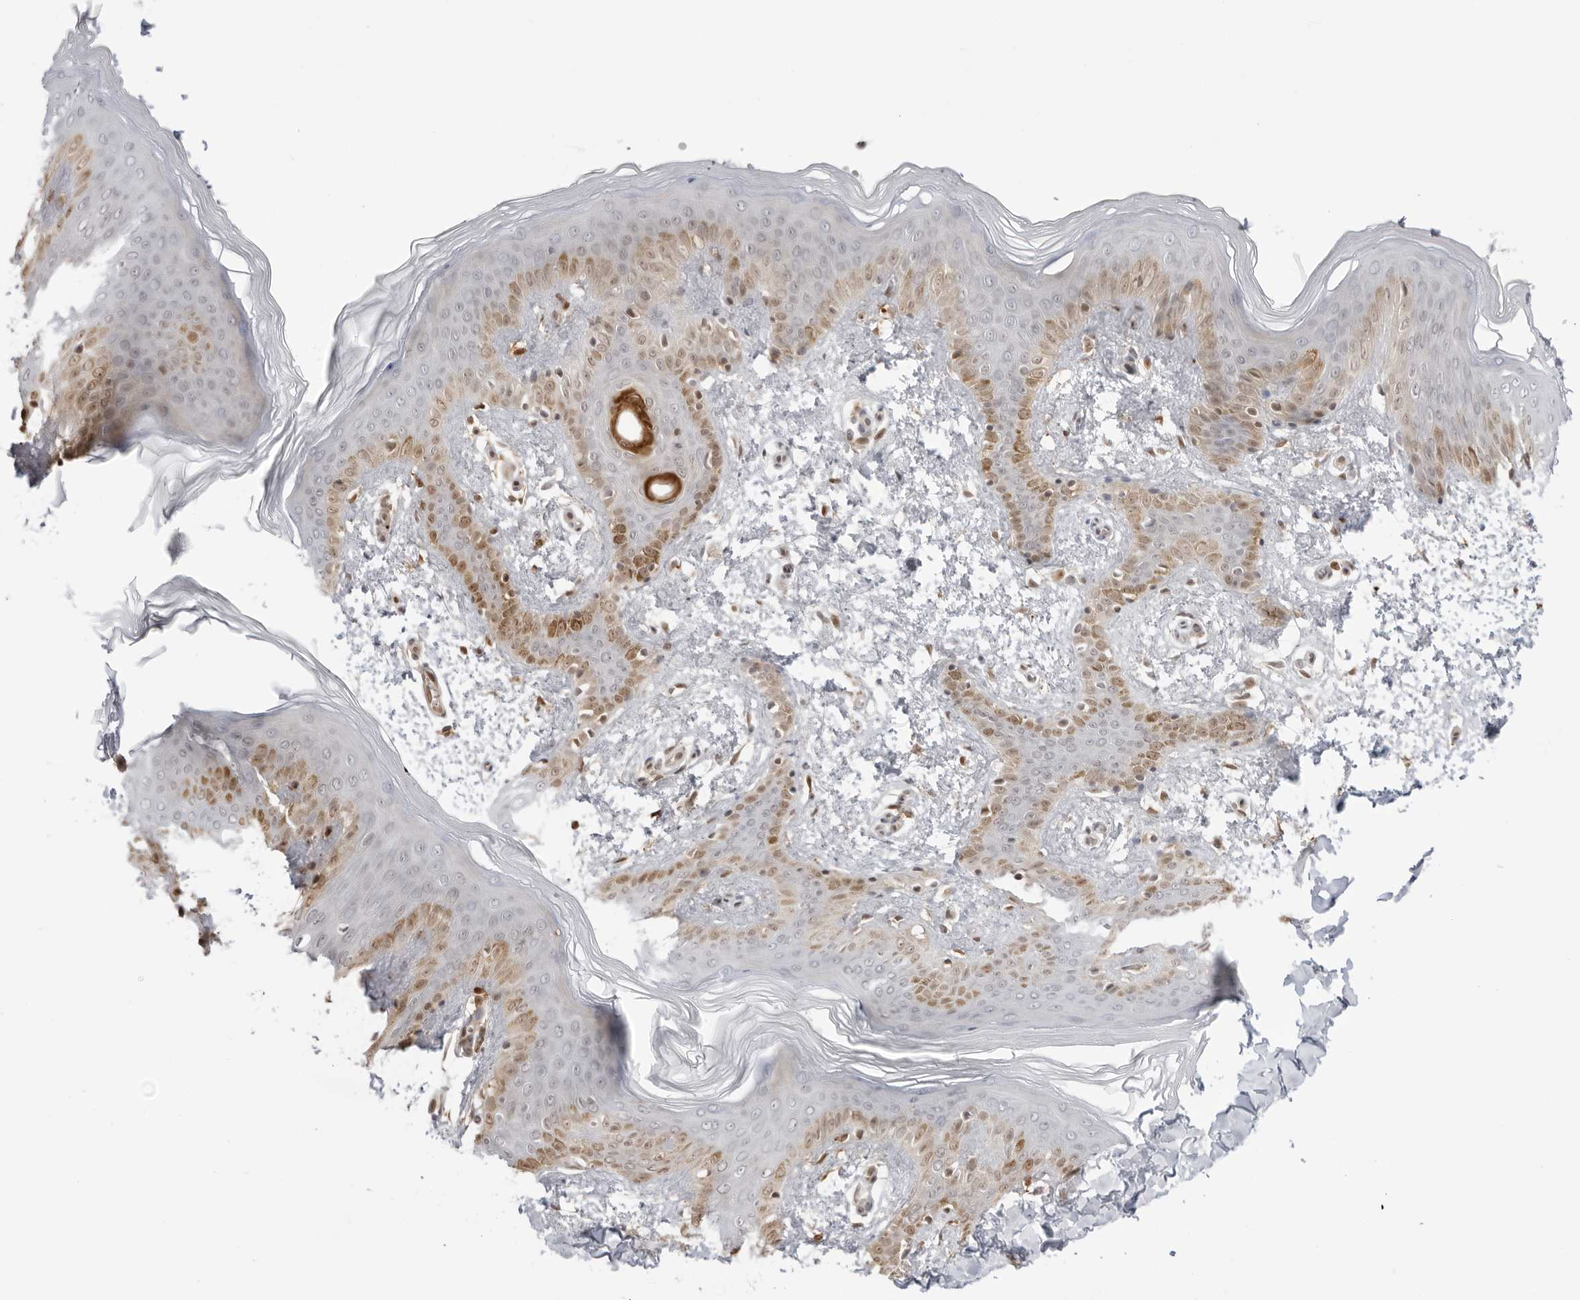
{"staining": {"intensity": "negative", "quantity": "none", "location": "none"}, "tissue": "skin", "cell_type": "Fibroblasts", "image_type": "normal", "snomed": [{"axis": "morphology", "description": "Normal tissue, NOS"}, {"axis": "morphology", "description": "Neoplasm, benign, NOS"}, {"axis": "topography", "description": "Skin"}, {"axis": "topography", "description": "Soft tissue"}], "caption": "Immunohistochemistry (IHC) image of unremarkable skin: human skin stained with DAB (3,3'-diaminobenzidine) reveals no significant protein staining in fibroblasts. (Brightfield microscopy of DAB (3,3'-diaminobenzidine) immunohistochemistry at high magnification).", "gene": "RNF146", "patient": {"sex": "male", "age": 26}}